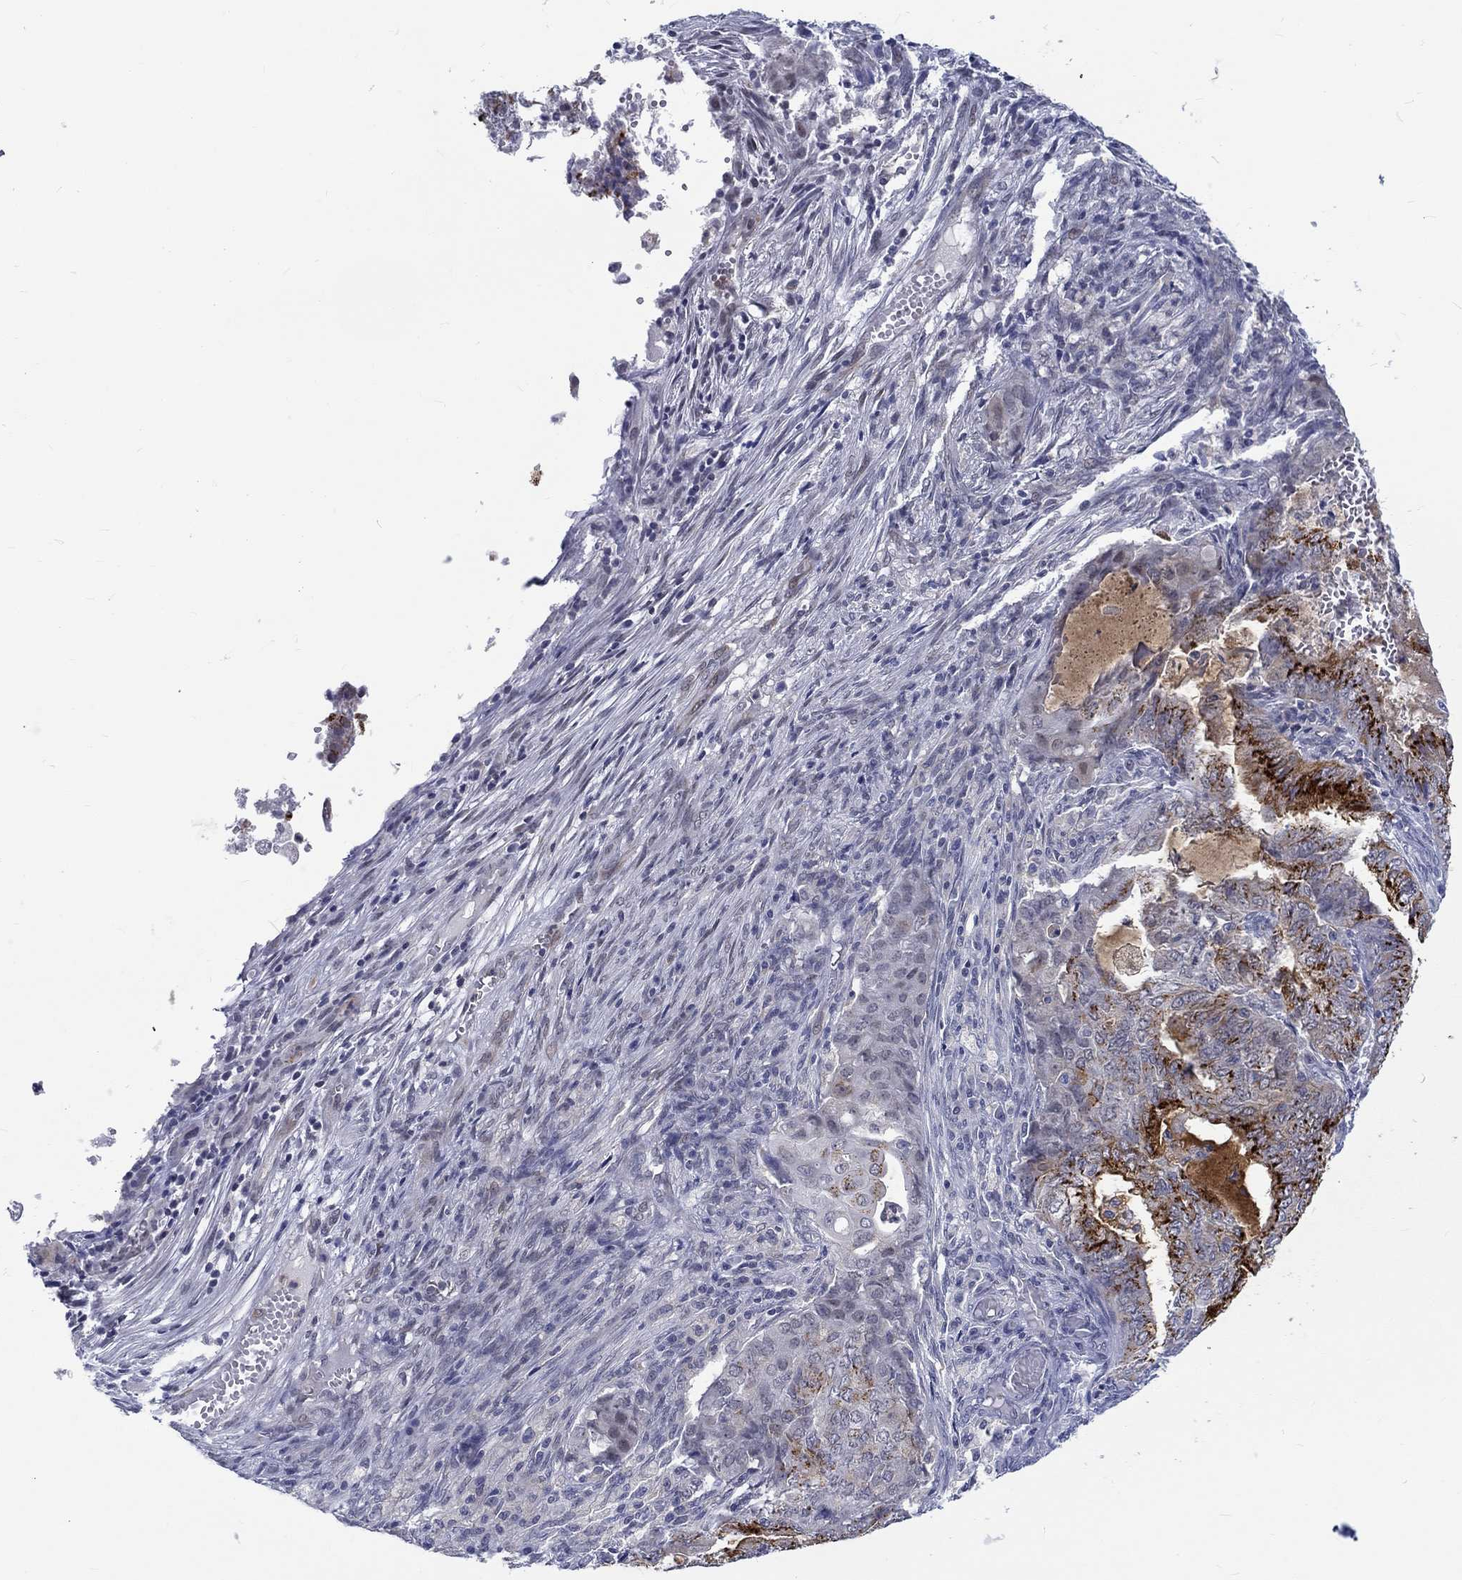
{"staining": {"intensity": "strong", "quantity": "25%-75%", "location": "cytoplasmic/membranous"}, "tissue": "endometrial cancer", "cell_type": "Tumor cells", "image_type": "cancer", "snomed": [{"axis": "morphology", "description": "Adenocarcinoma, NOS"}, {"axis": "topography", "description": "Endometrium"}], "caption": "Tumor cells exhibit strong cytoplasmic/membranous expression in about 25%-75% of cells in endometrial cancer (adenocarcinoma).", "gene": "ST6GALNAC1", "patient": {"sex": "female", "age": 62}}